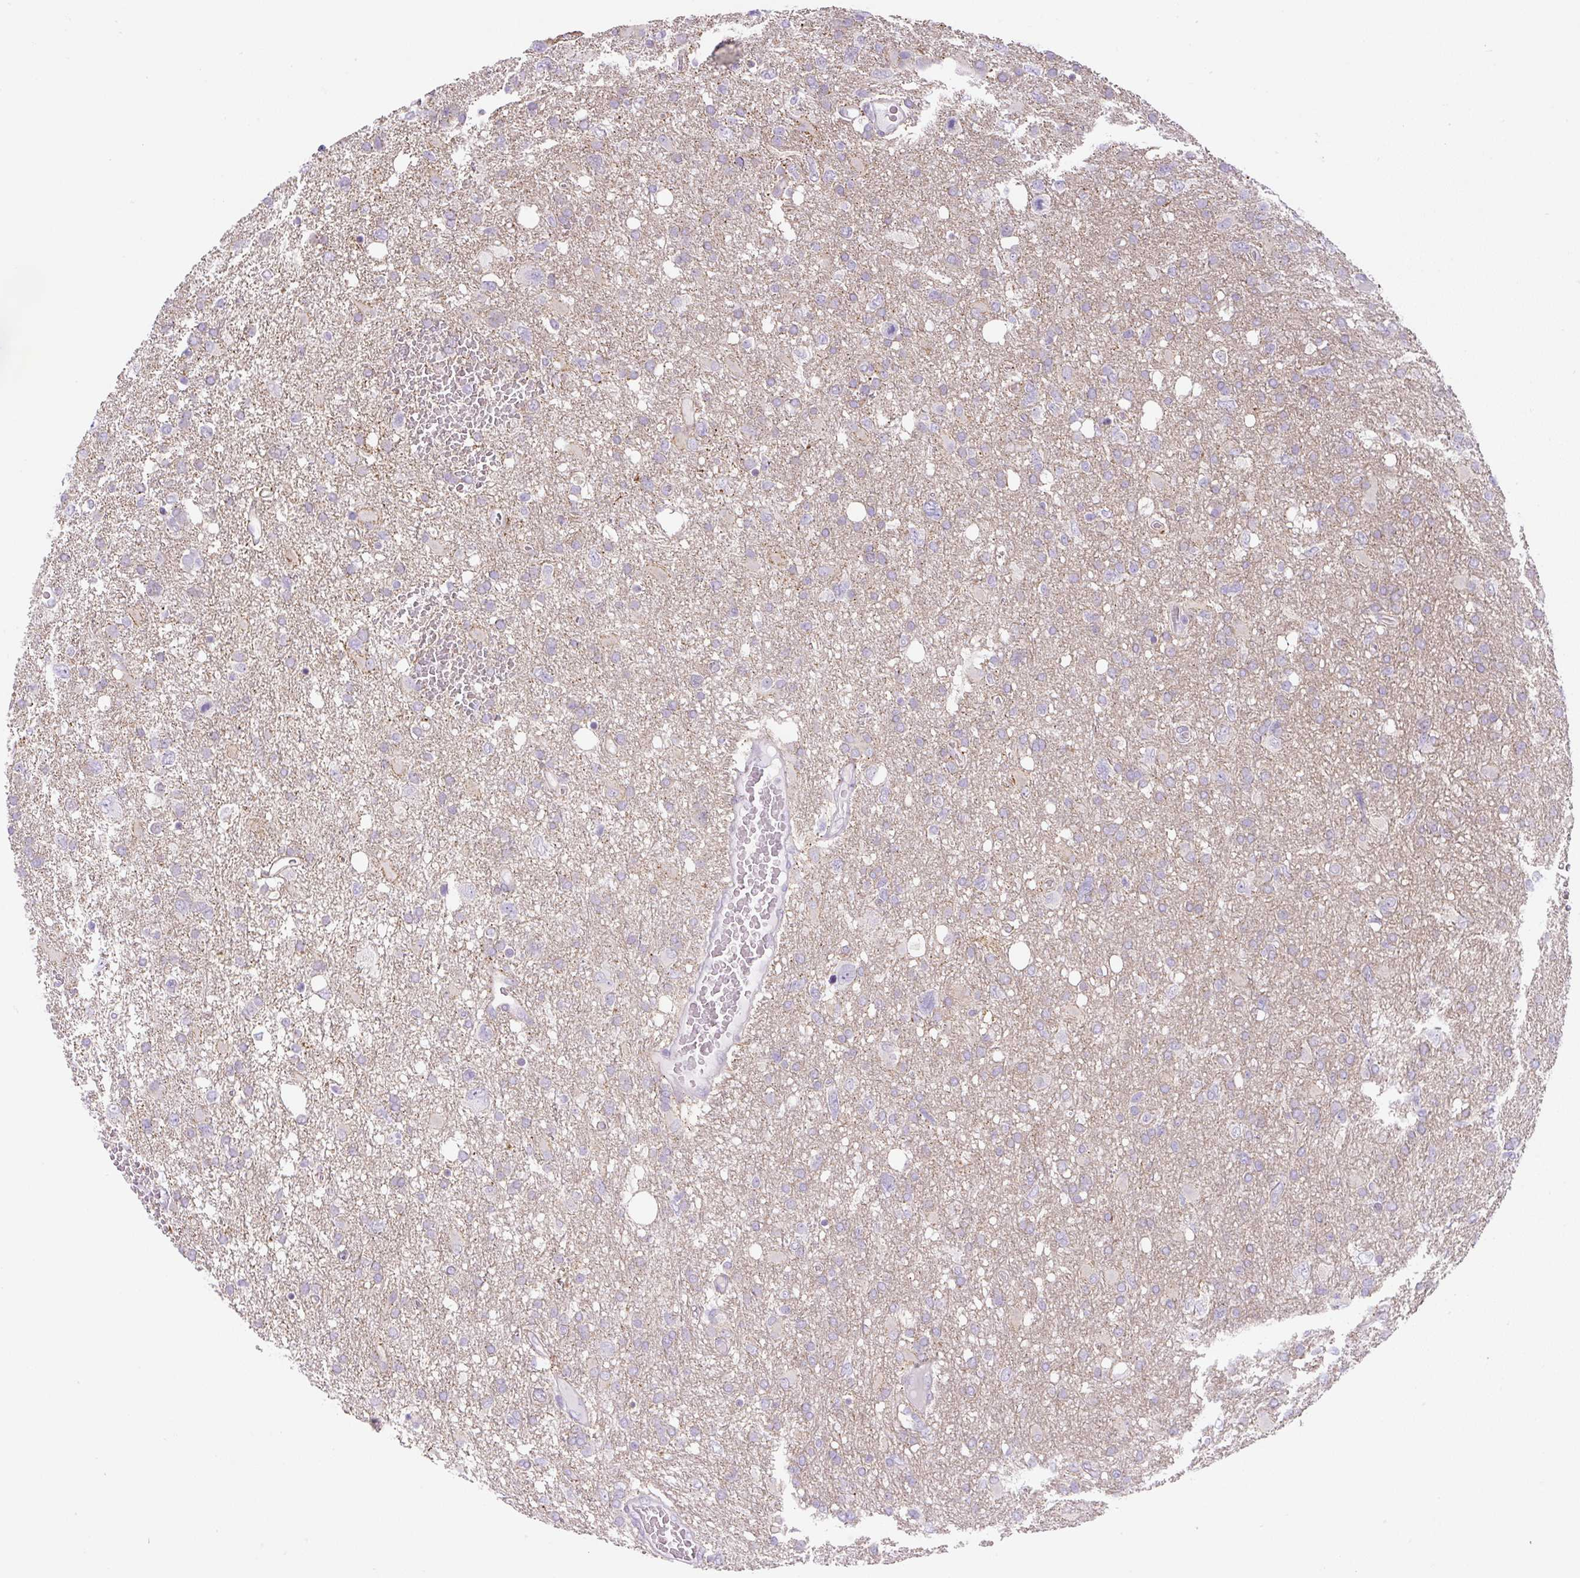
{"staining": {"intensity": "weak", "quantity": ">75%", "location": "cytoplasmic/membranous"}, "tissue": "glioma", "cell_type": "Tumor cells", "image_type": "cancer", "snomed": [{"axis": "morphology", "description": "Glioma, malignant, High grade"}, {"axis": "topography", "description": "Brain"}], "caption": "Protein expression analysis of glioma exhibits weak cytoplasmic/membranous positivity in approximately >75% of tumor cells.", "gene": "ADAMTS19", "patient": {"sex": "male", "age": 61}}